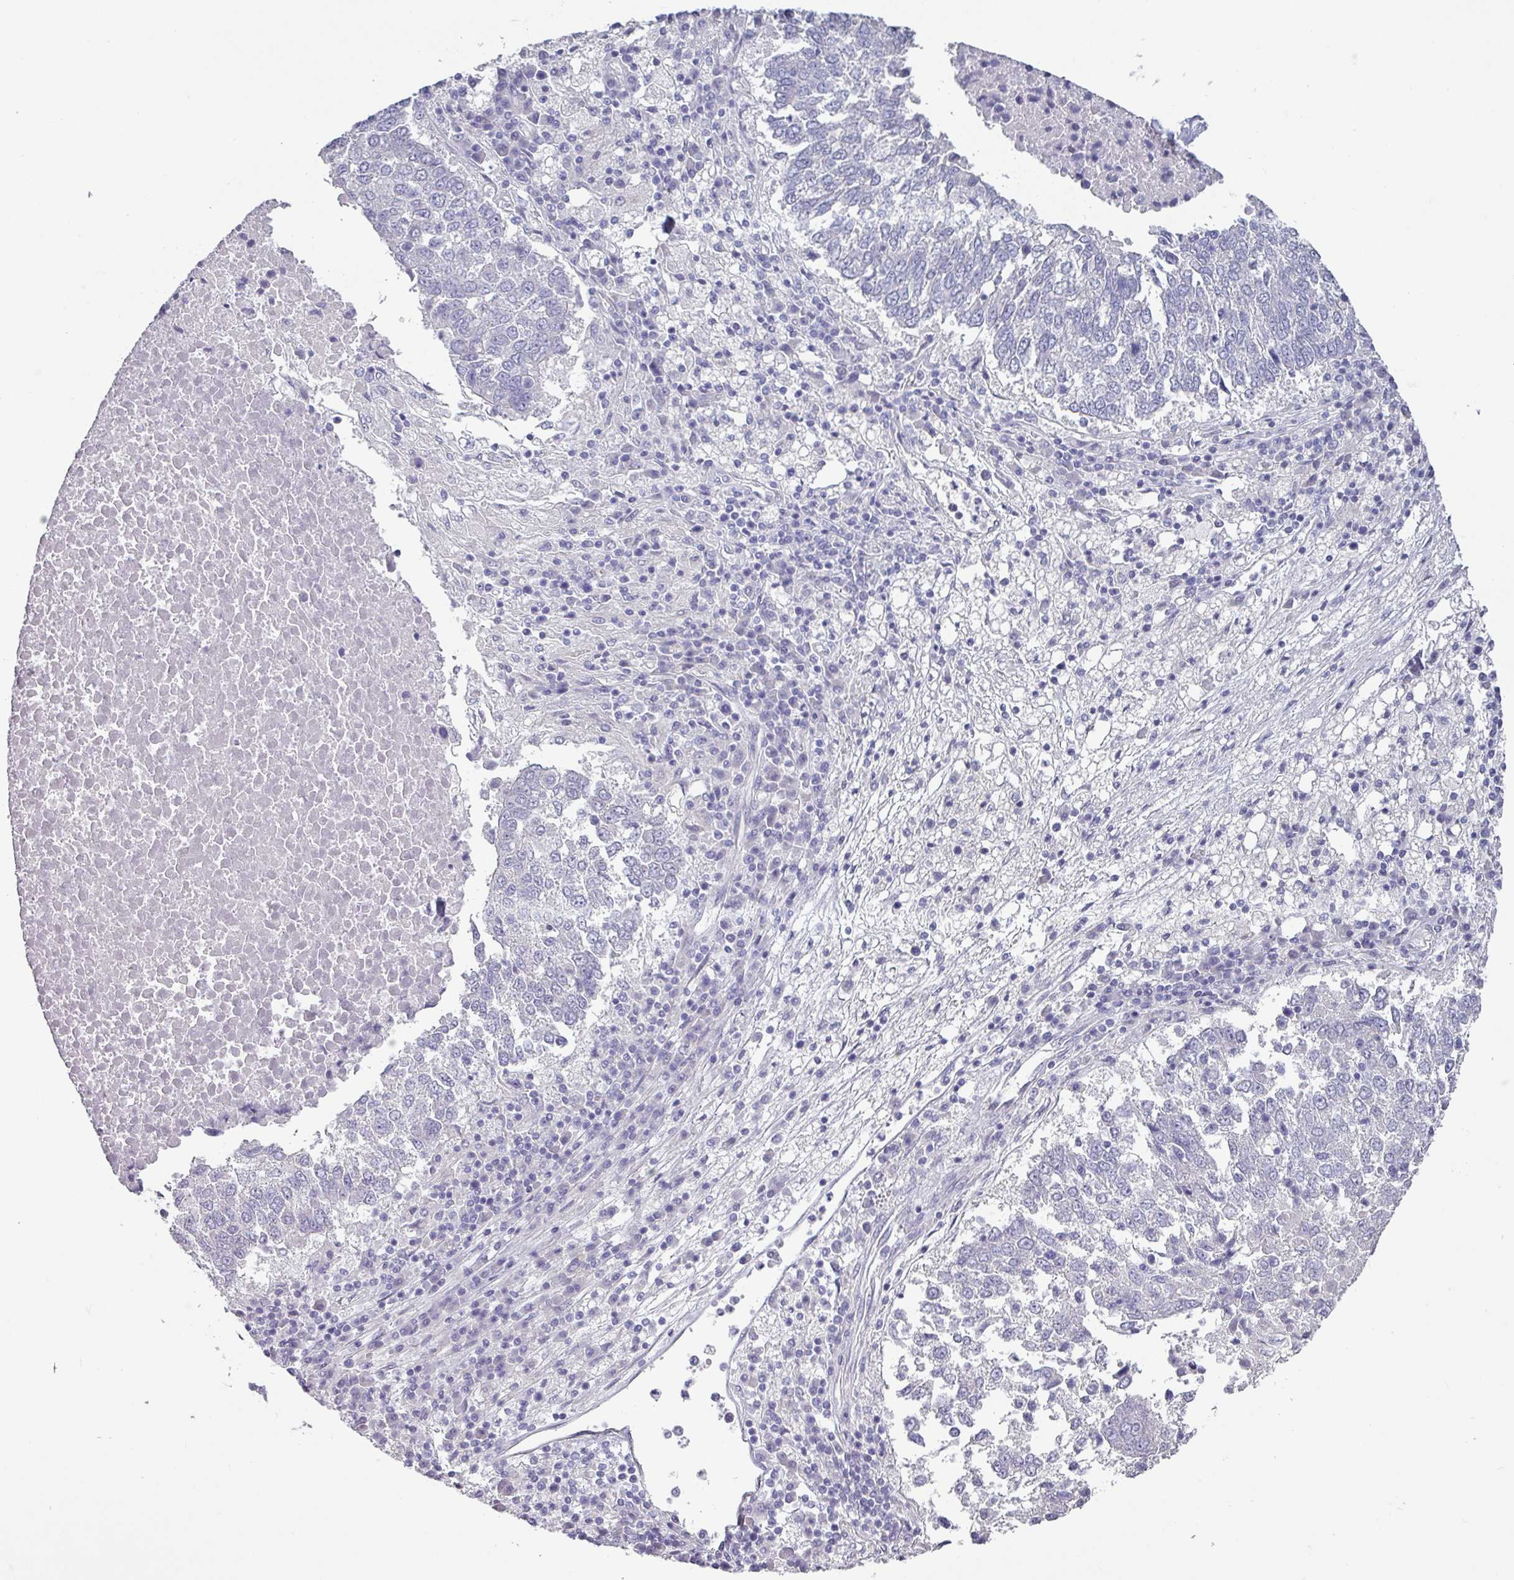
{"staining": {"intensity": "negative", "quantity": "none", "location": "none"}, "tissue": "lung cancer", "cell_type": "Tumor cells", "image_type": "cancer", "snomed": [{"axis": "morphology", "description": "Squamous cell carcinoma, NOS"}, {"axis": "topography", "description": "Lung"}], "caption": "High magnification brightfield microscopy of lung cancer (squamous cell carcinoma) stained with DAB (3,3'-diaminobenzidine) (brown) and counterstained with hematoxylin (blue): tumor cells show no significant staining.", "gene": "SLC17A7", "patient": {"sex": "male", "age": 73}}